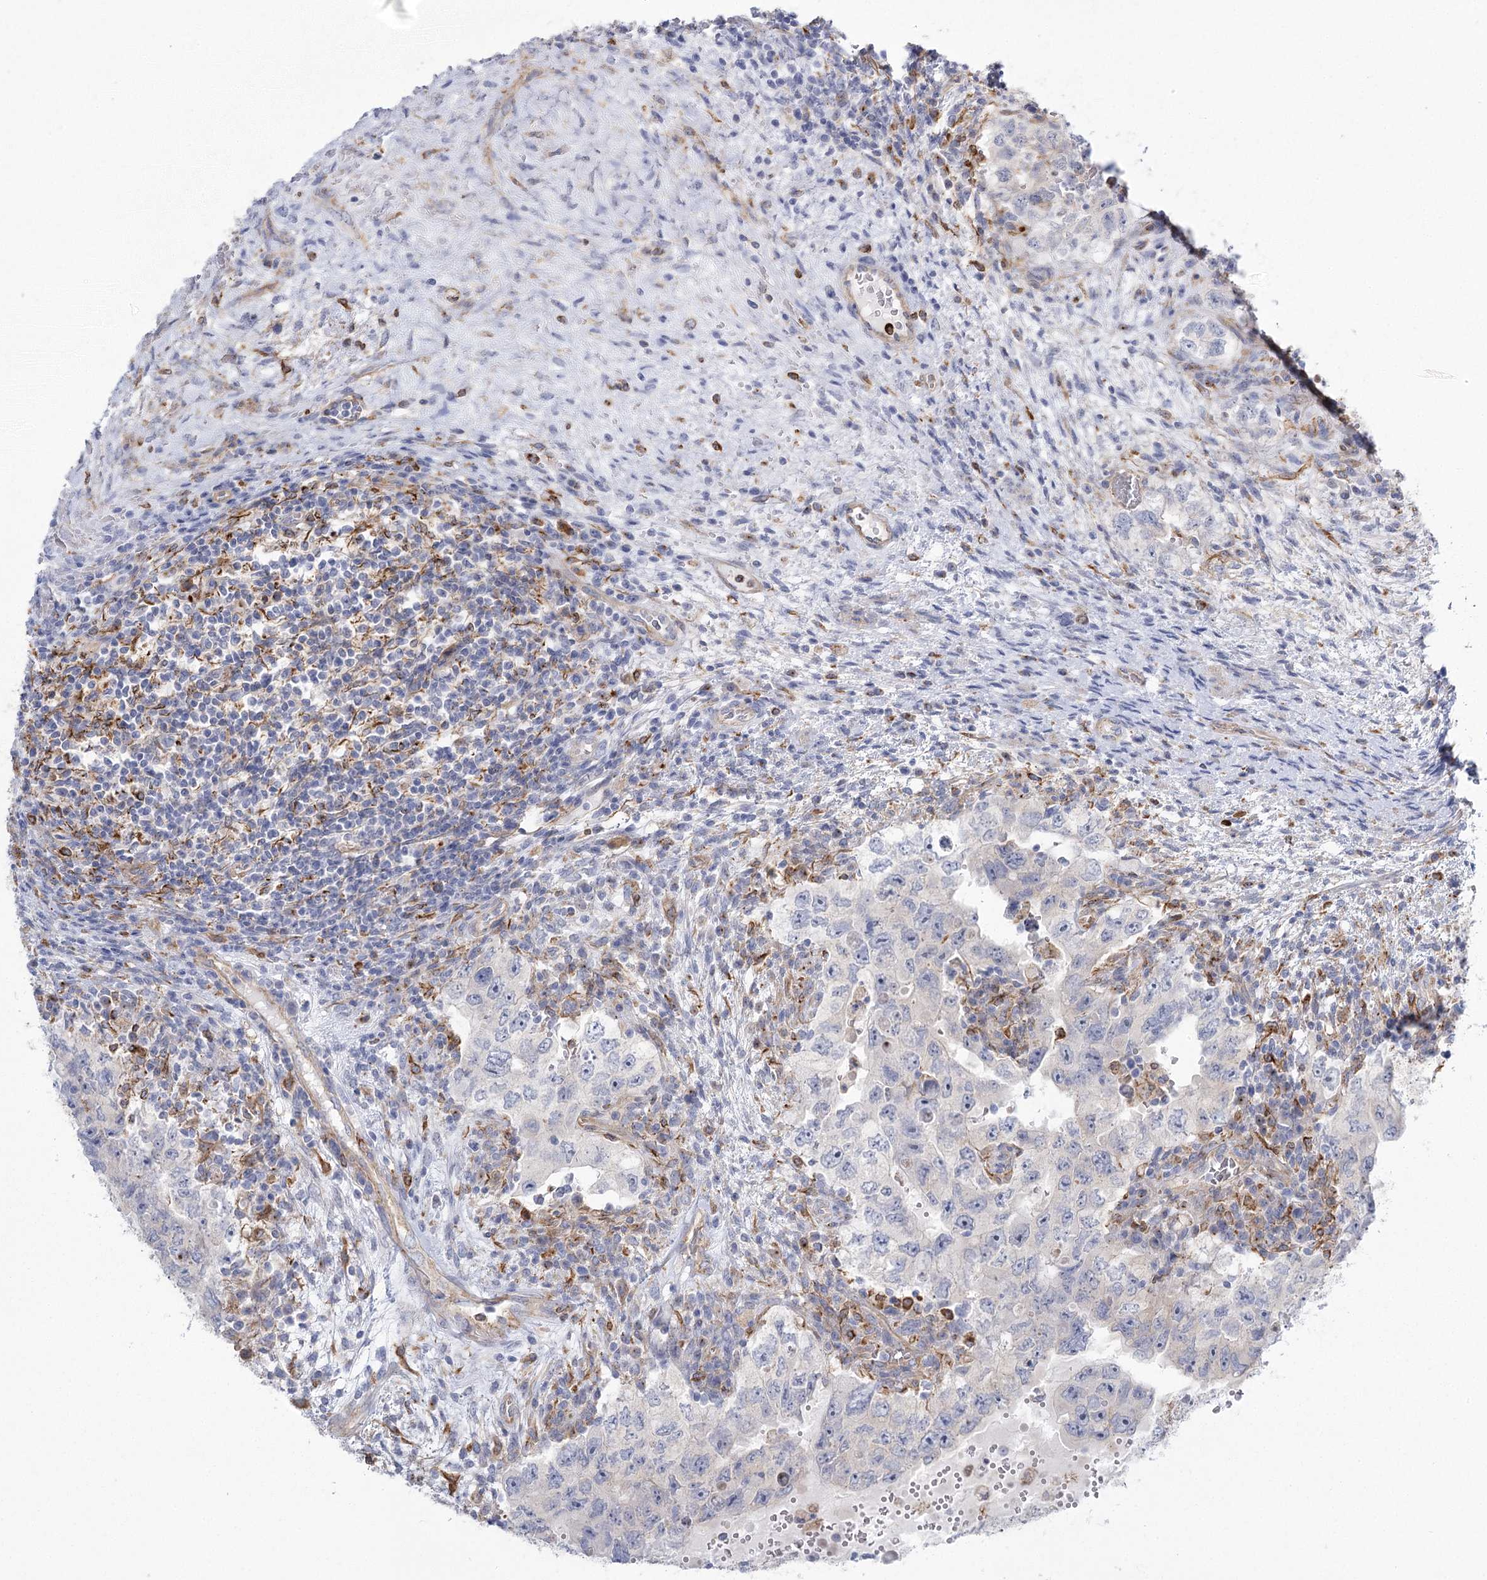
{"staining": {"intensity": "negative", "quantity": "none", "location": "none"}, "tissue": "testis cancer", "cell_type": "Tumor cells", "image_type": "cancer", "snomed": [{"axis": "morphology", "description": "Carcinoma, Embryonal, NOS"}, {"axis": "topography", "description": "Testis"}], "caption": "This is an immunohistochemistry micrograph of human embryonal carcinoma (testis). There is no staining in tumor cells.", "gene": "CCDC88A", "patient": {"sex": "male", "age": 26}}